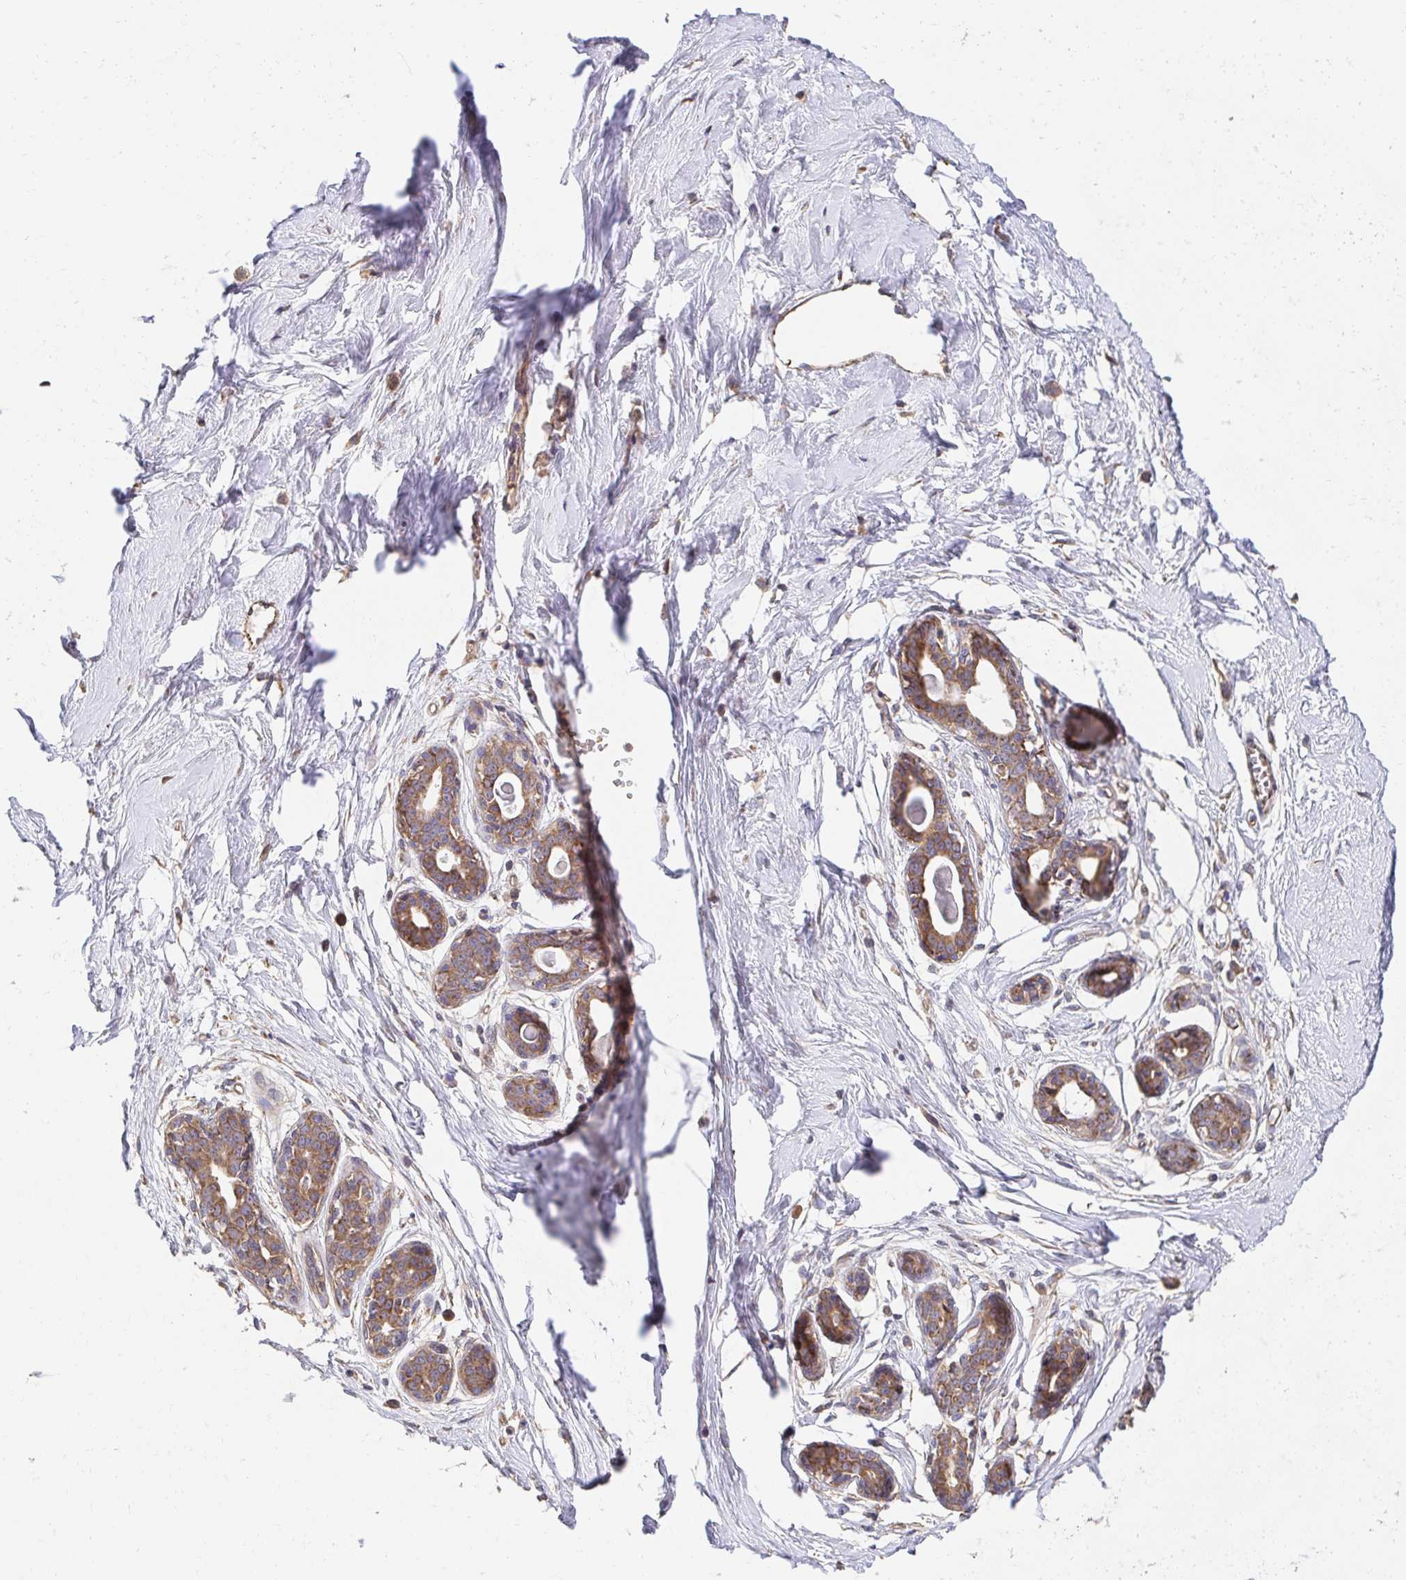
{"staining": {"intensity": "negative", "quantity": "none", "location": "none"}, "tissue": "breast", "cell_type": "Adipocytes", "image_type": "normal", "snomed": [{"axis": "morphology", "description": "Normal tissue, NOS"}, {"axis": "topography", "description": "Breast"}], "caption": "The image reveals no staining of adipocytes in normal breast. Nuclei are stained in blue.", "gene": "APBB1", "patient": {"sex": "female", "age": 45}}